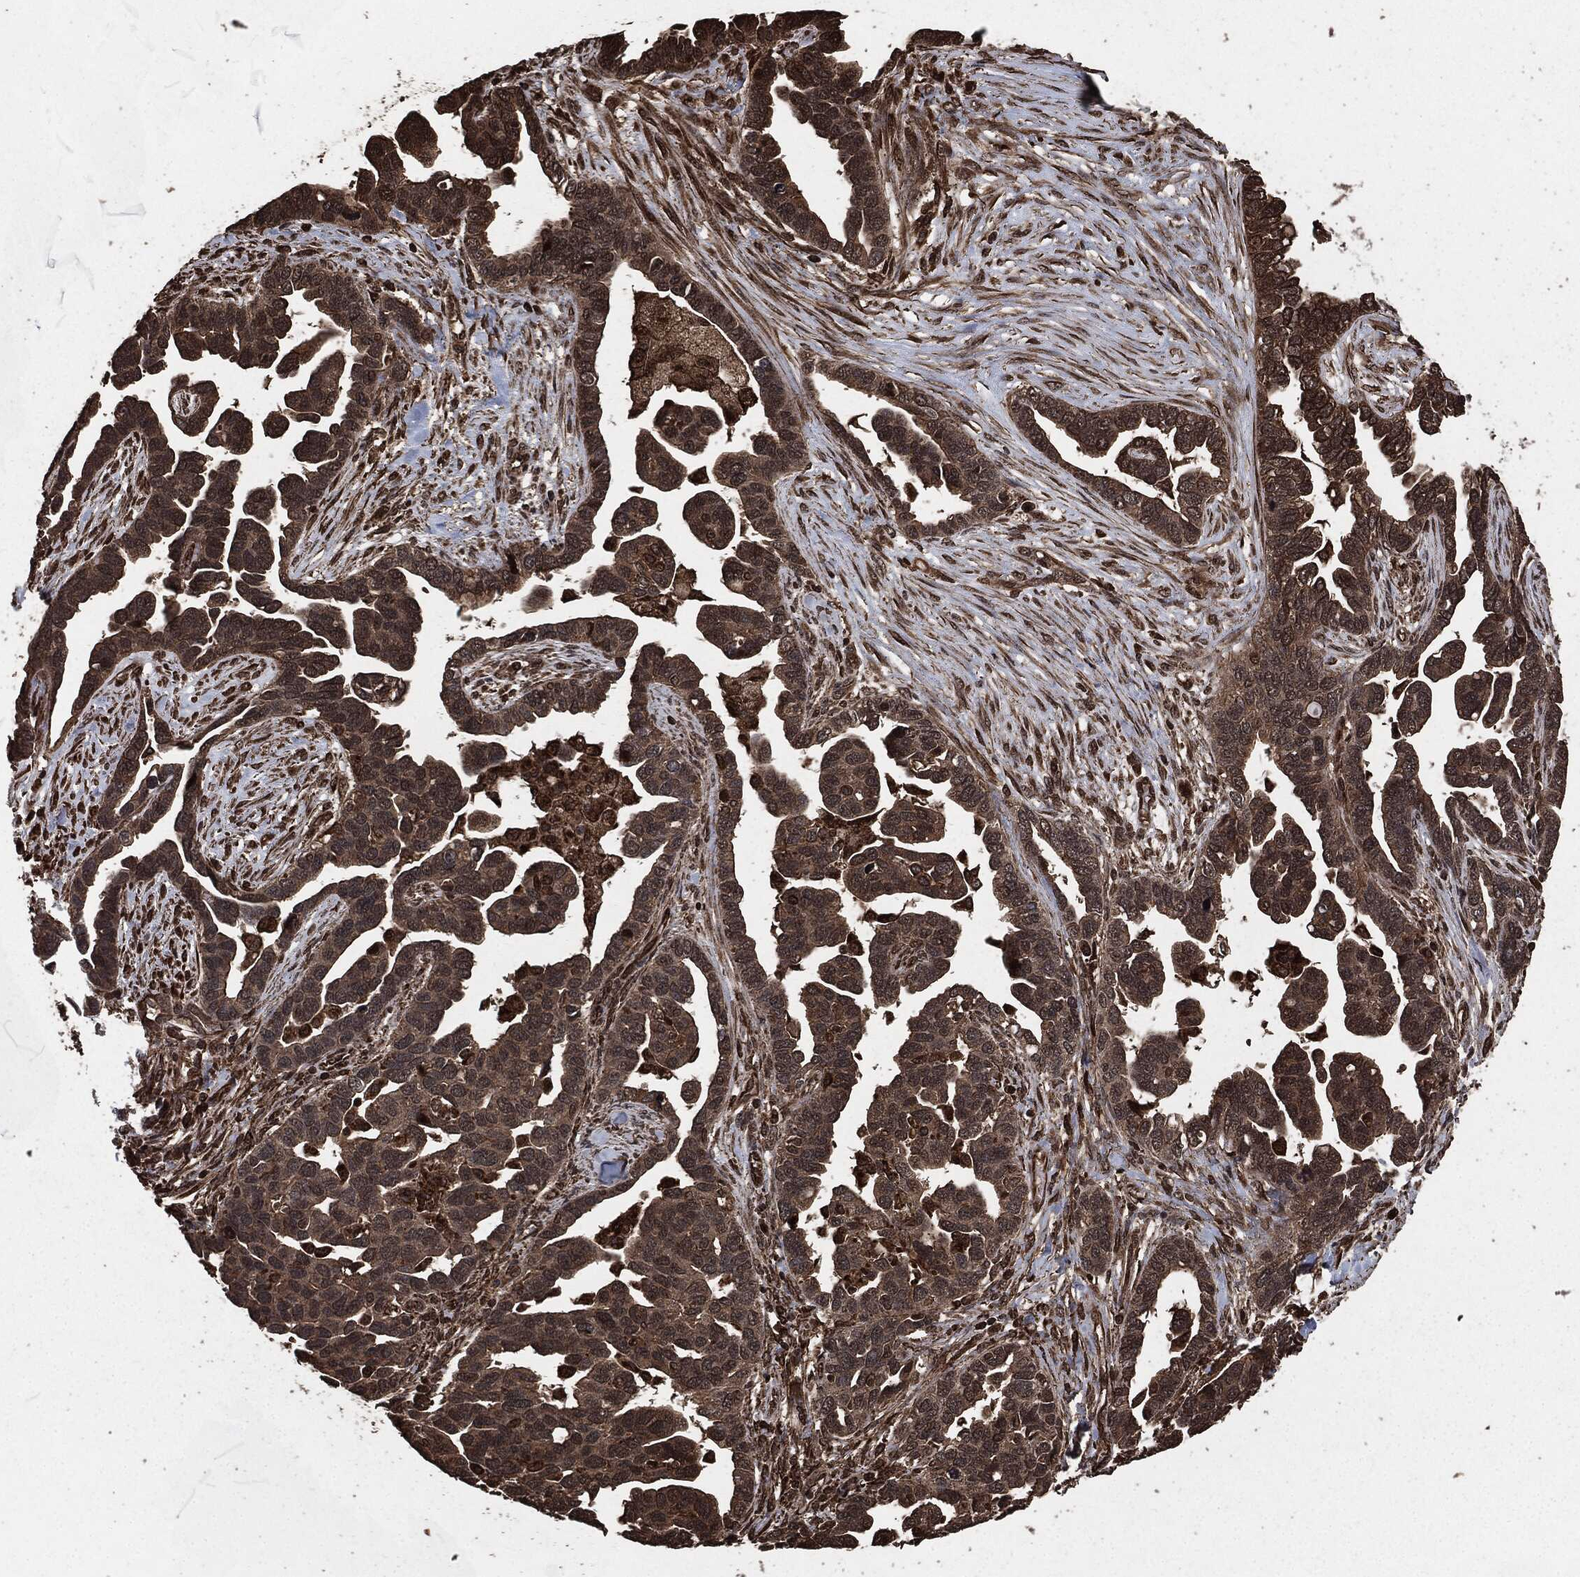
{"staining": {"intensity": "strong", "quantity": "<25%", "location": "cytoplasmic/membranous"}, "tissue": "ovarian cancer", "cell_type": "Tumor cells", "image_type": "cancer", "snomed": [{"axis": "morphology", "description": "Cystadenocarcinoma, serous, NOS"}, {"axis": "topography", "description": "Ovary"}], "caption": "Protein staining demonstrates strong cytoplasmic/membranous positivity in approximately <25% of tumor cells in ovarian cancer (serous cystadenocarcinoma).", "gene": "EGFR", "patient": {"sex": "female", "age": 54}}